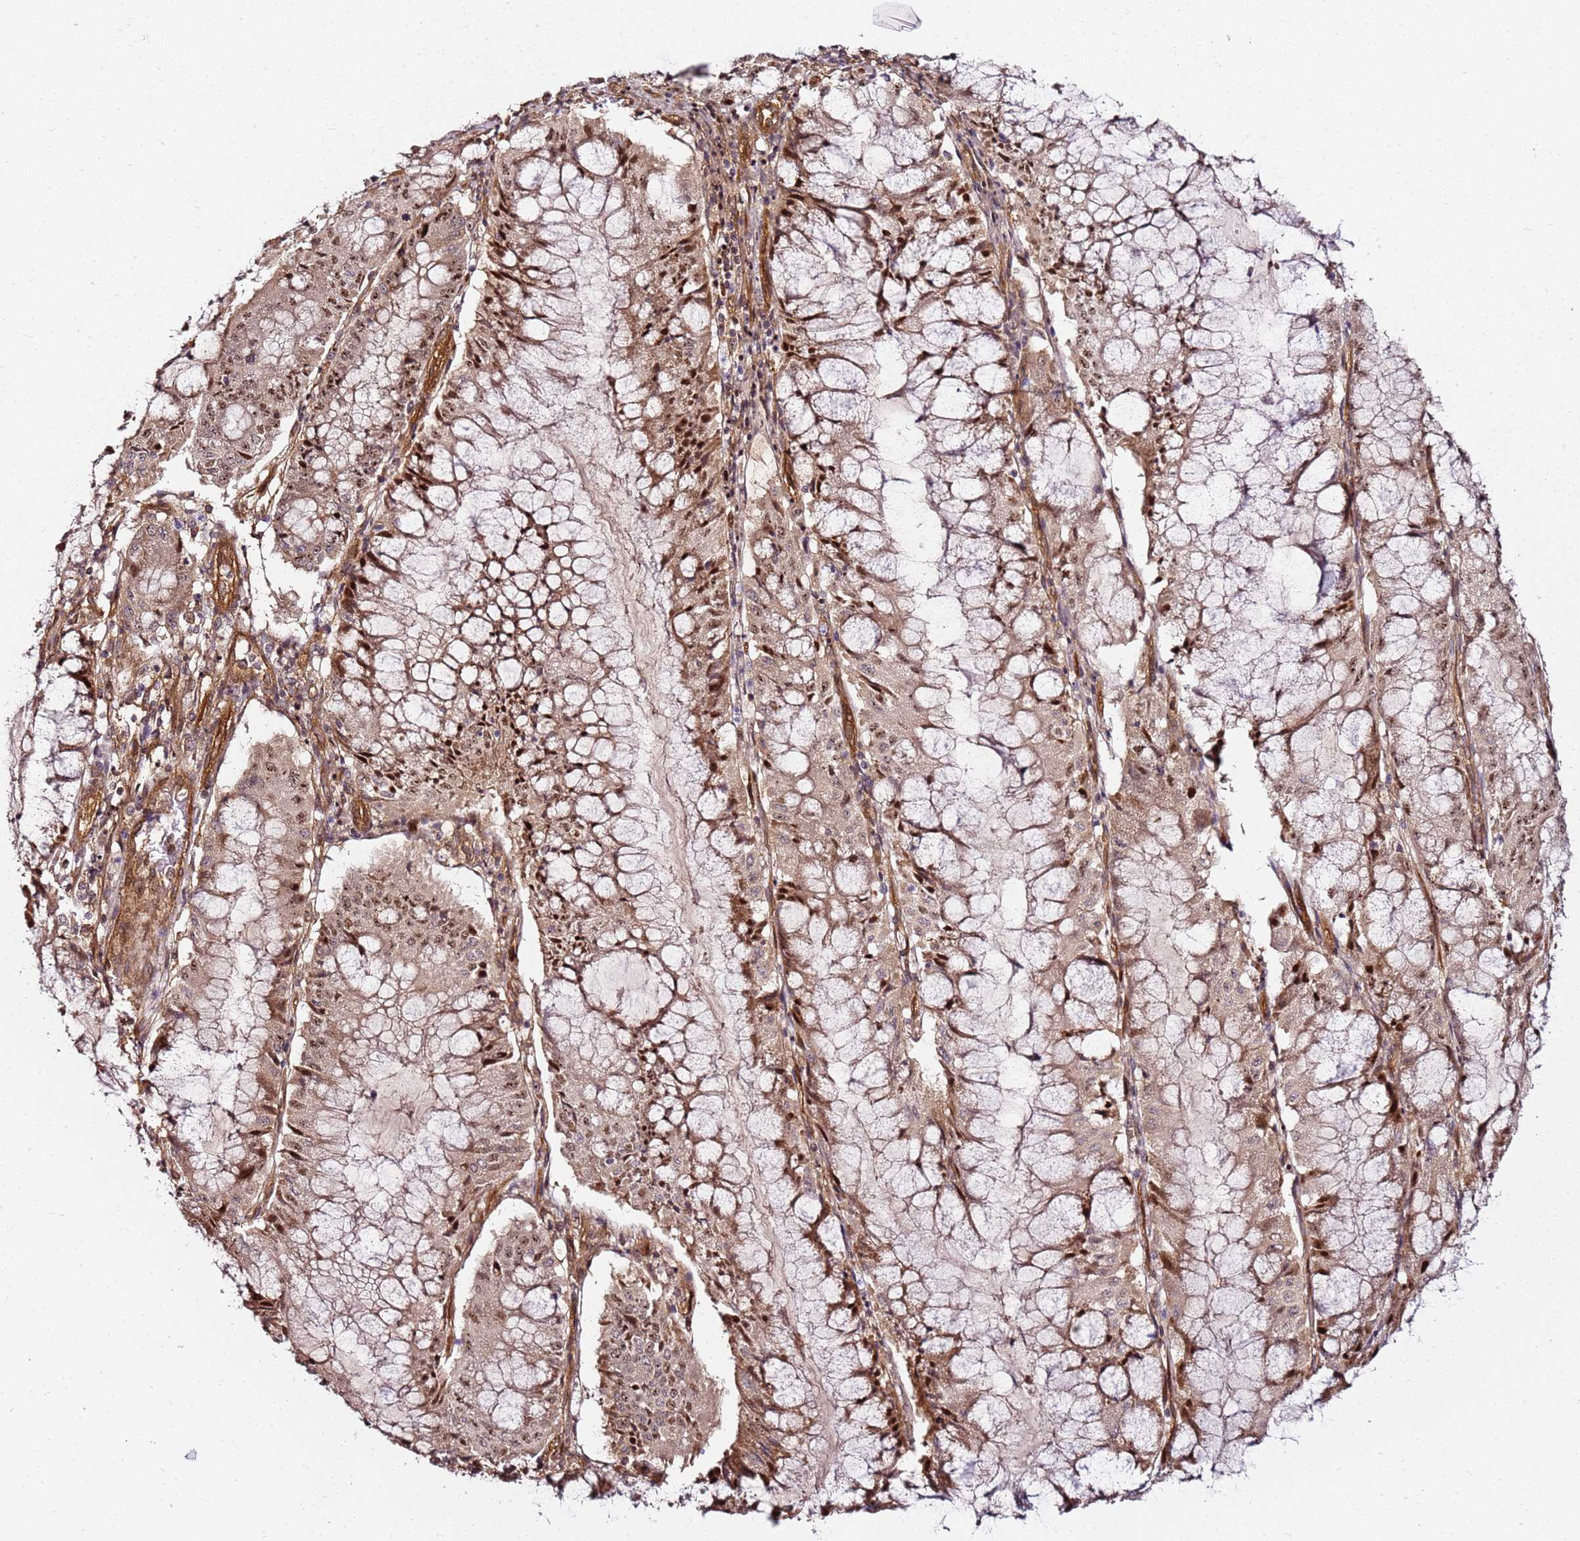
{"staining": {"intensity": "moderate", "quantity": ">75%", "location": "nuclear"}, "tissue": "pancreatic cancer", "cell_type": "Tumor cells", "image_type": "cancer", "snomed": [{"axis": "morphology", "description": "Adenocarcinoma, NOS"}, {"axis": "topography", "description": "Pancreas"}], "caption": "IHC photomicrograph of neoplastic tissue: human adenocarcinoma (pancreatic) stained using immunohistochemistry exhibits medium levels of moderate protein expression localized specifically in the nuclear of tumor cells, appearing as a nuclear brown color.", "gene": "CCNYL1", "patient": {"sex": "female", "age": 50}}